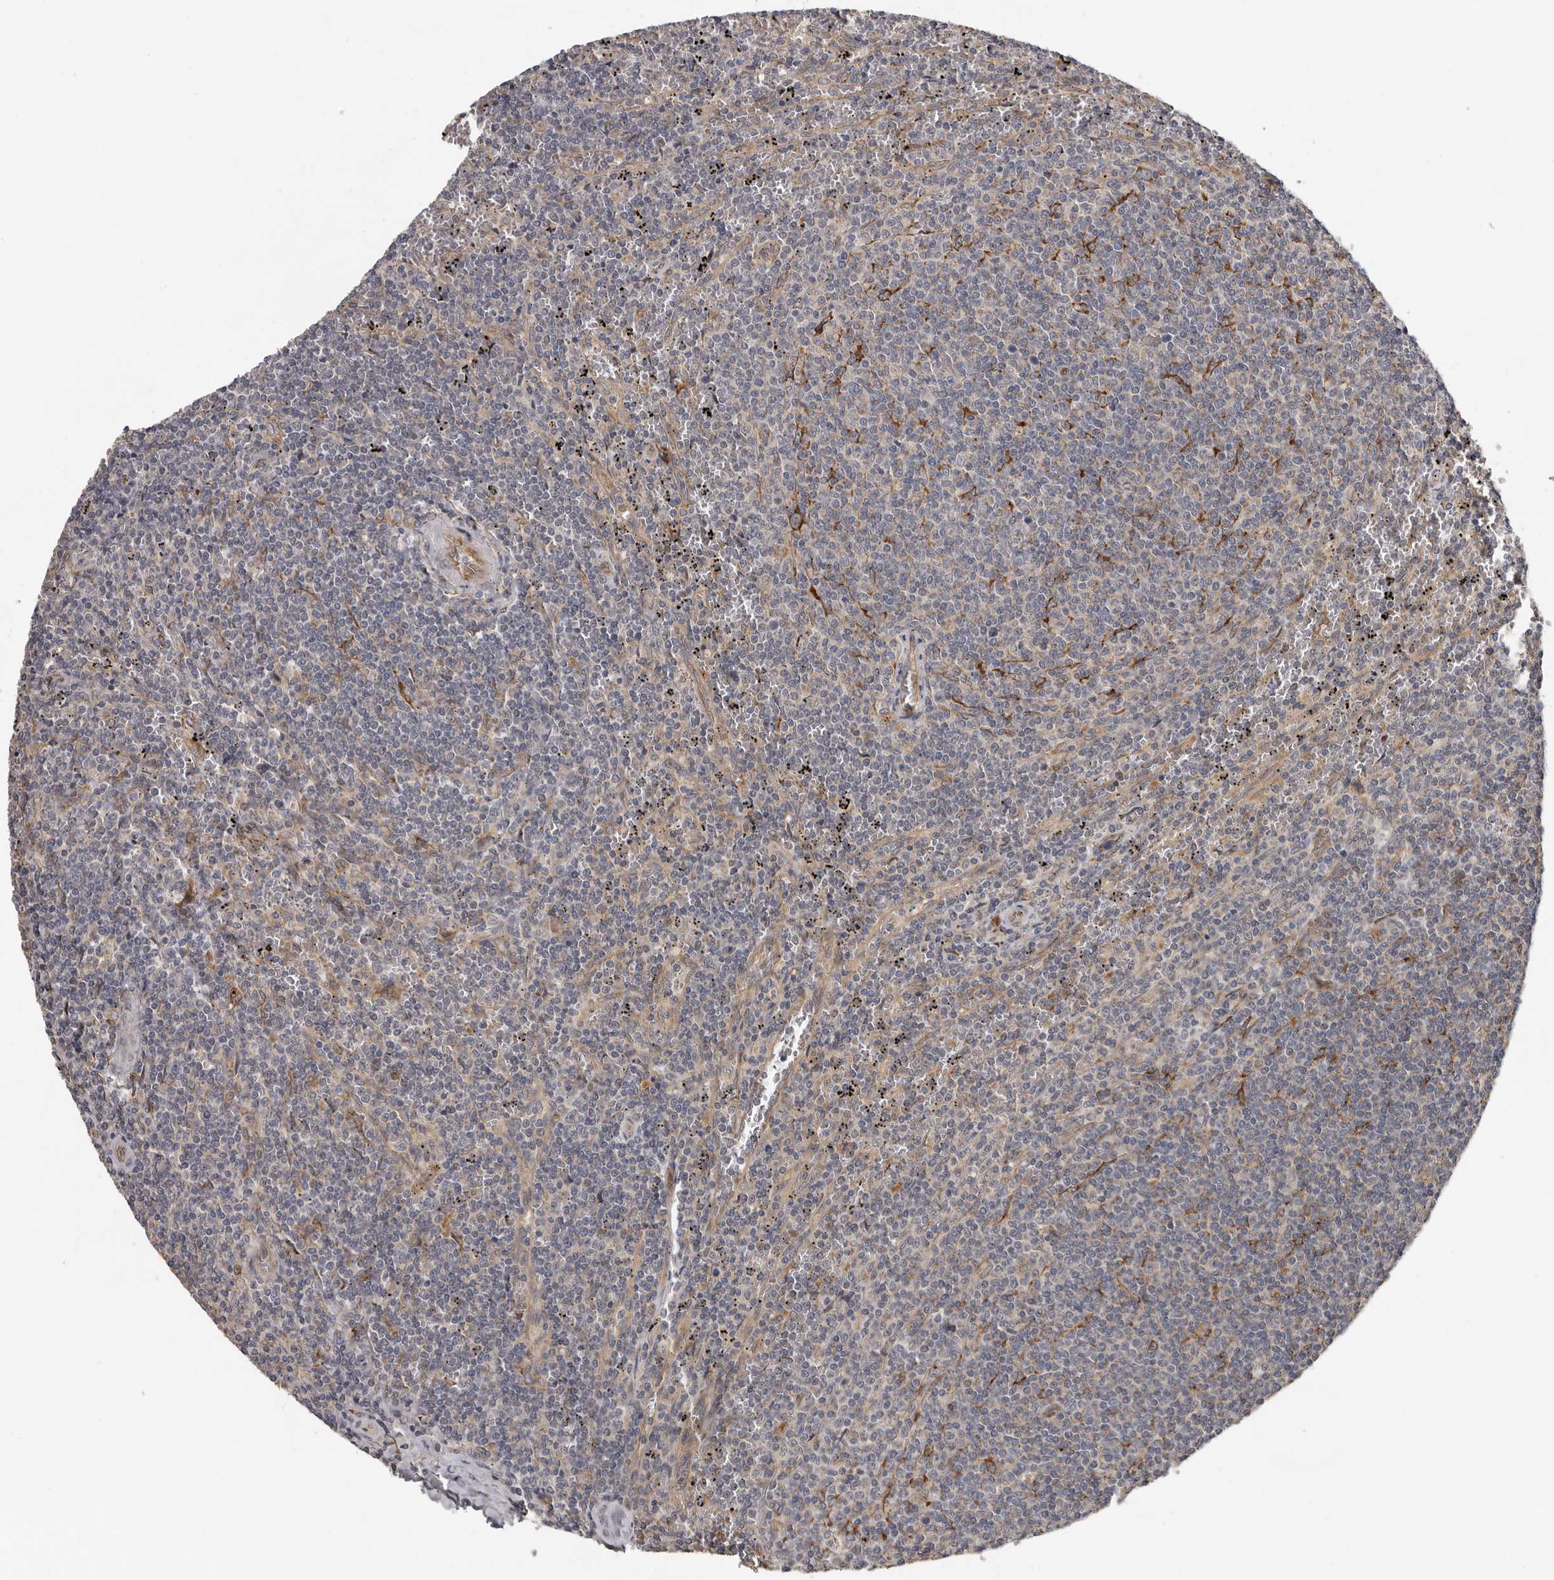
{"staining": {"intensity": "negative", "quantity": "none", "location": "none"}, "tissue": "lymphoma", "cell_type": "Tumor cells", "image_type": "cancer", "snomed": [{"axis": "morphology", "description": "Malignant lymphoma, non-Hodgkin's type, Low grade"}, {"axis": "topography", "description": "Spleen"}], "caption": "DAB immunohistochemical staining of human malignant lymphoma, non-Hodgkin's type (low-grade) reveals no significant positivity in tumor cells. Nuclei are stained in blue.", "gene": "MTF1", "patient": {"sex": "female", "age": 50}}